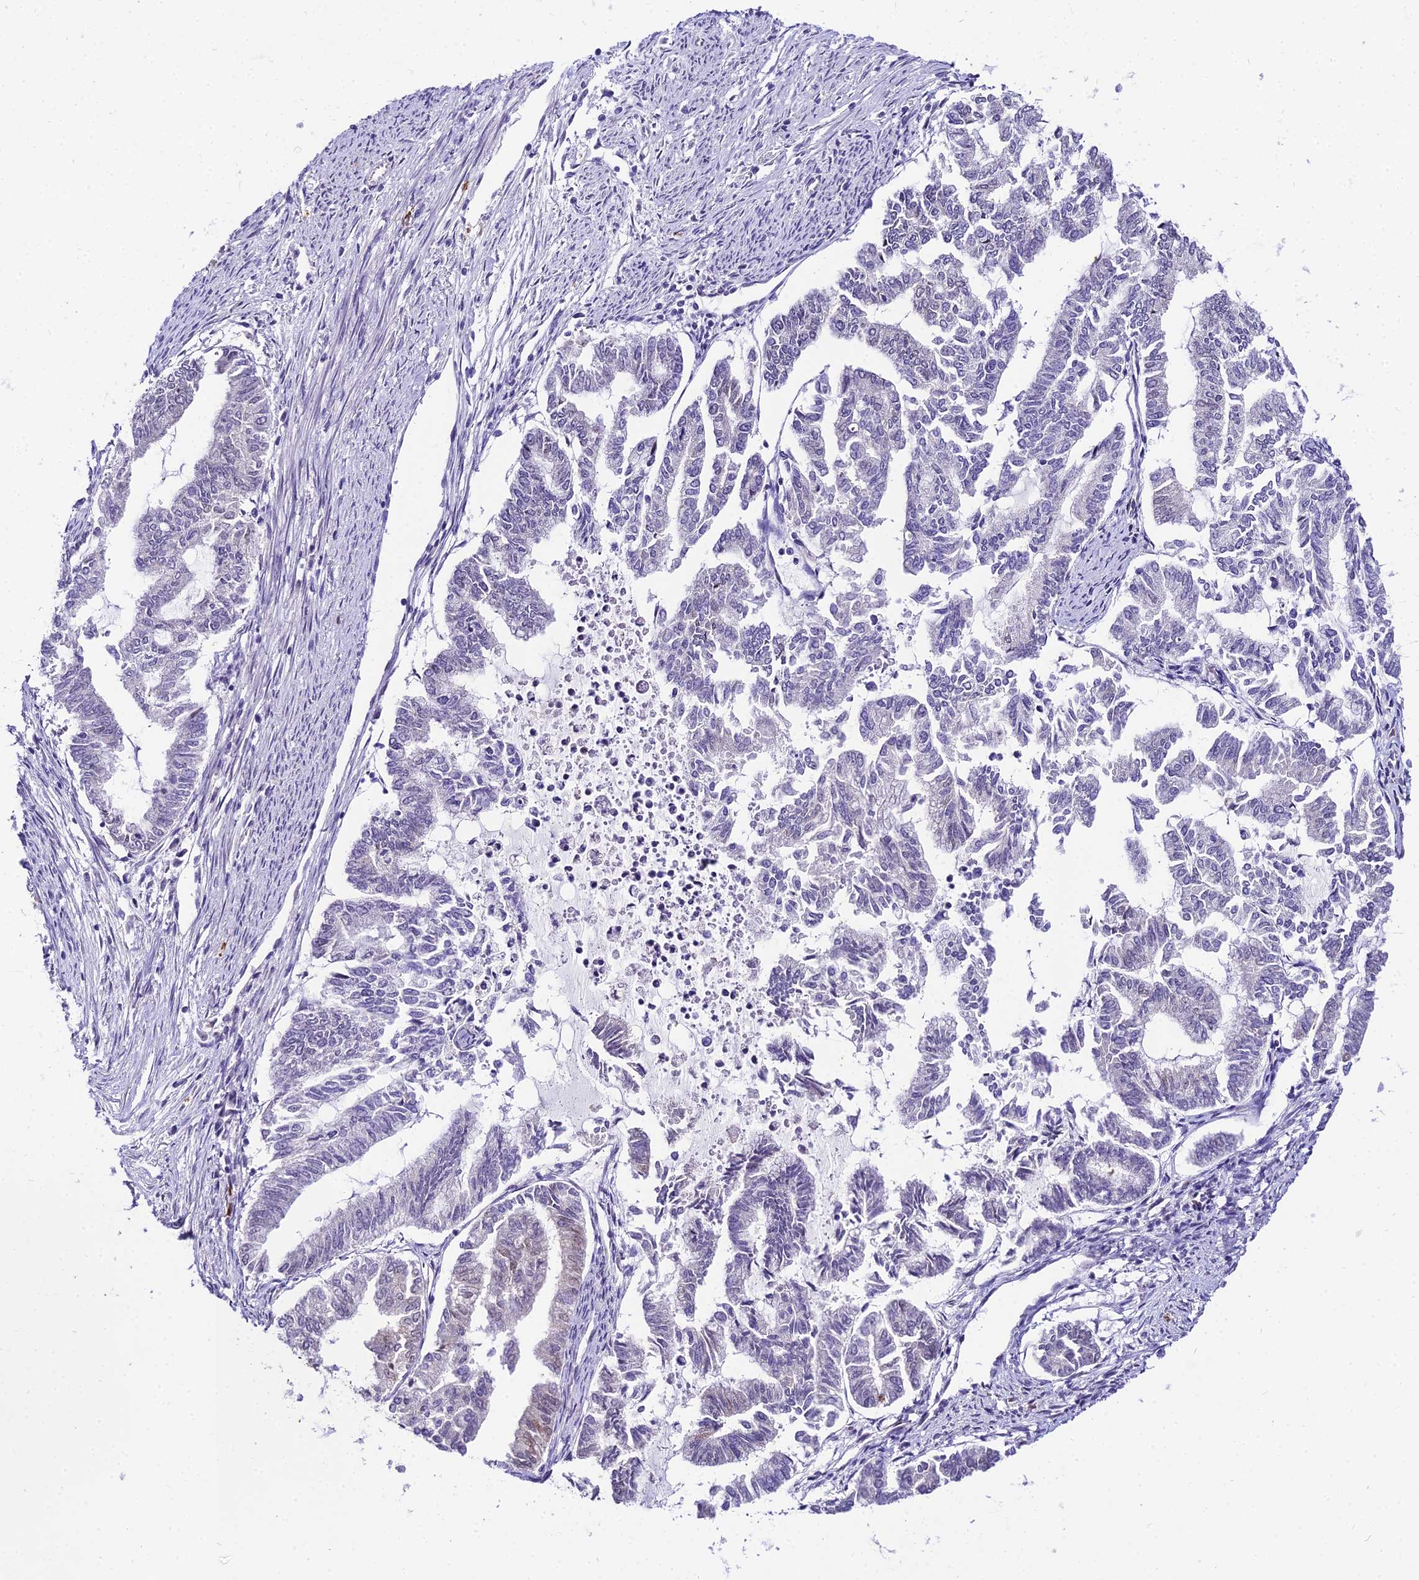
{"staining": {"intensity": "negative", "quantity": "none", "location": "none"}, "tissue": "endometrial cancer", "cell_type": "Tumor cells", "image_type": "cancer", "snomed": [{"axis": "morphology", "description": "Adenocarcinoma, NOS"}, {"axis": "topography", "description": "Endometrium"}], "caption": "High magnification brightfield microscopy of endometrial adenocarcinoma stained with DAB (brown) and counterstained with hematoxylin (blue): tumor cells show no significant positivity.", "gene": "POLR2I", "patient": {"sex": "female", "age": 79}}